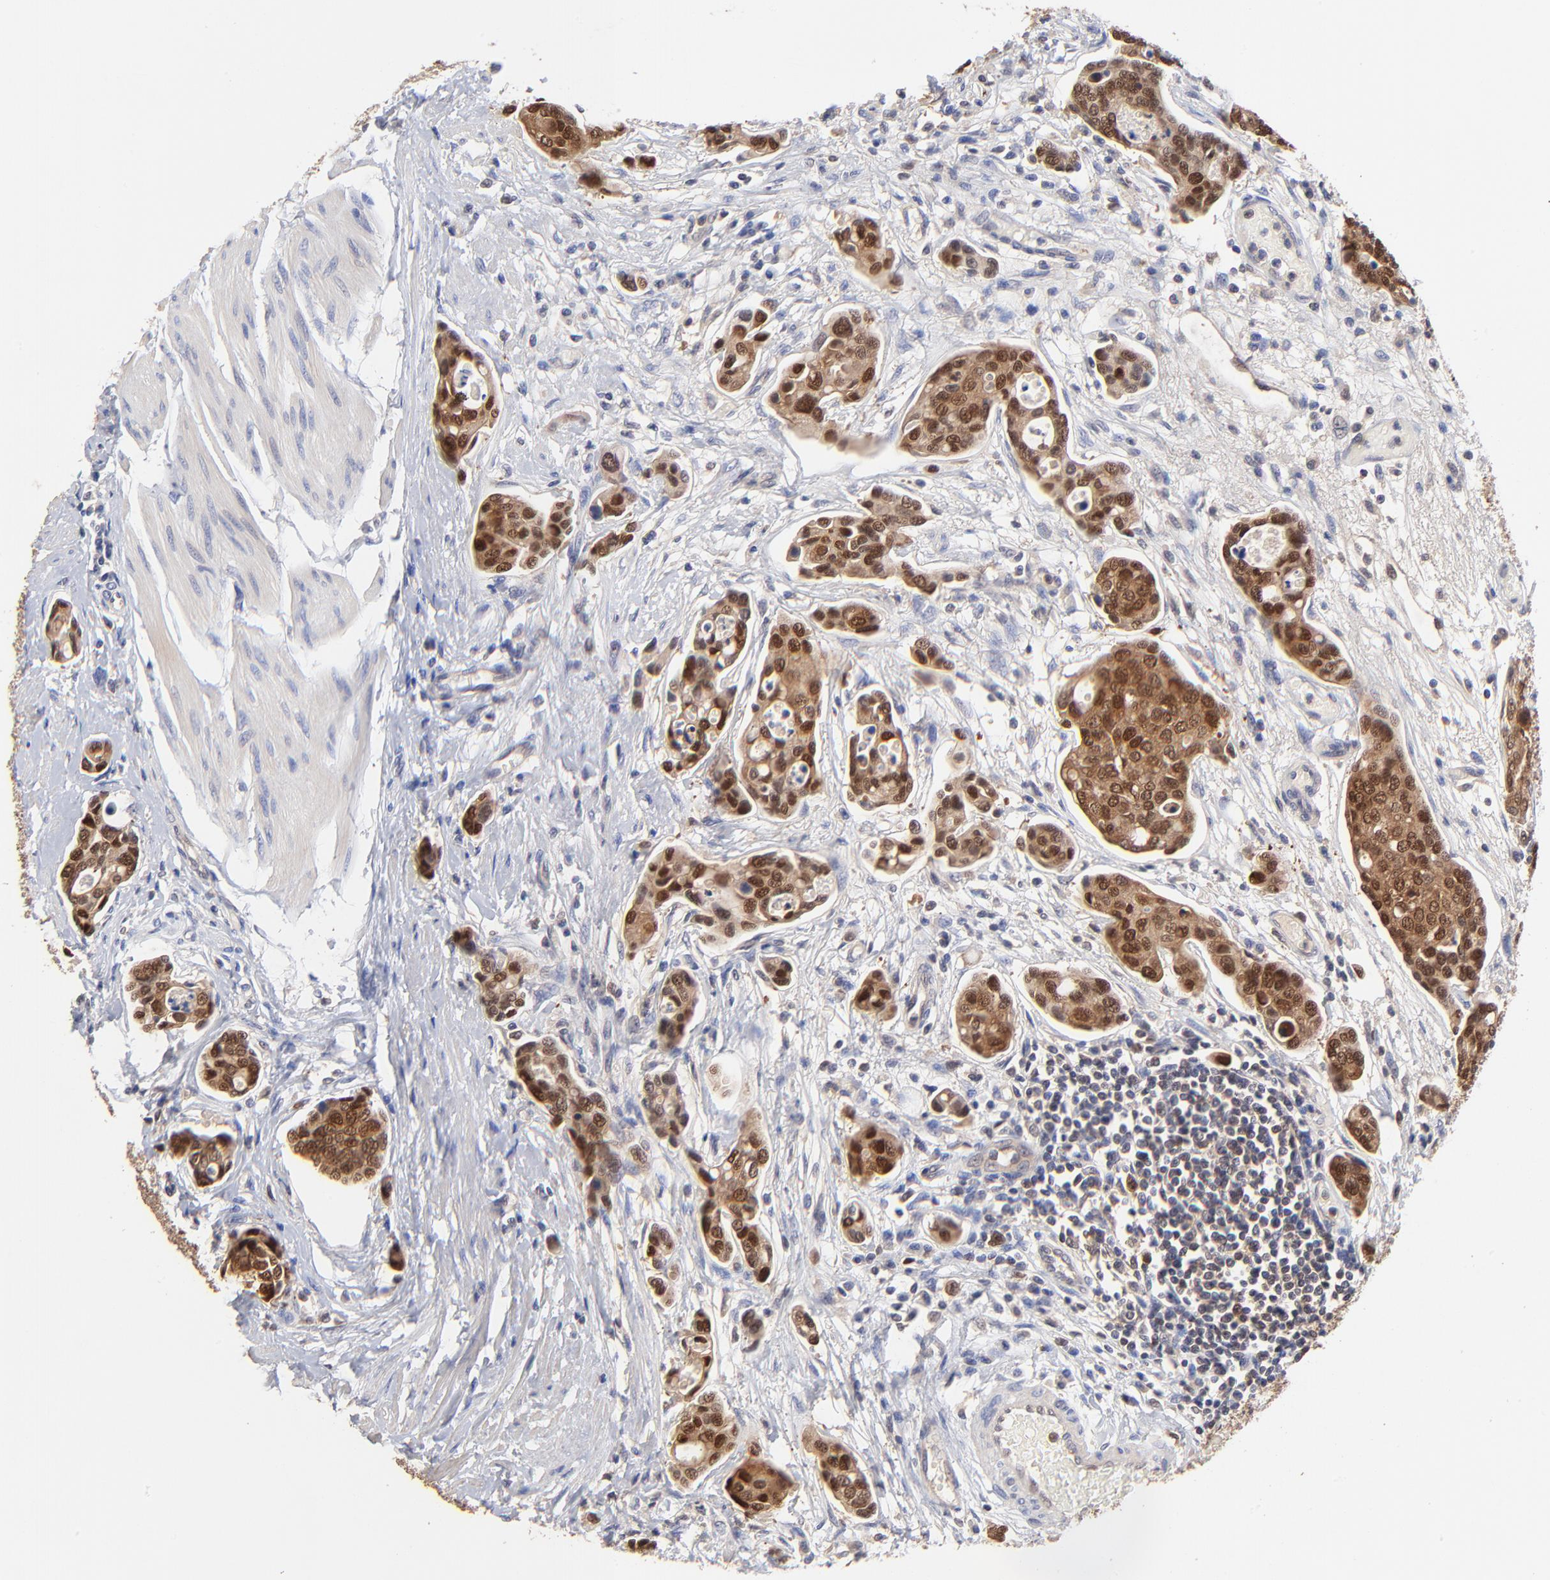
{"staining": {"intensity": "moderate", "quantity": "25%-75%", "location": "cytoplasmic/membranous,nuclear"}, "tissue": "urothelial cancer", "cell_type": "Tumor cells", "image_type": "cancer", "snomed": [{"axis": "morphology", "description": "Urothelial carcinoma, High grade"}, {"axis": "topography", "description": "Urinary bladder"}], "caption": "Immunohistochemistry (IHC) micrograph of urothelial carcinoma (high-grade) stained for a protein (brown), which demonstrates medium levels of moderate cytoplasmic/membranous and nuclear staining in approximately 25%-75% of tumor cells.", "gene": "DCTPP1", "patient": {"sex": "male", "age": 78}}